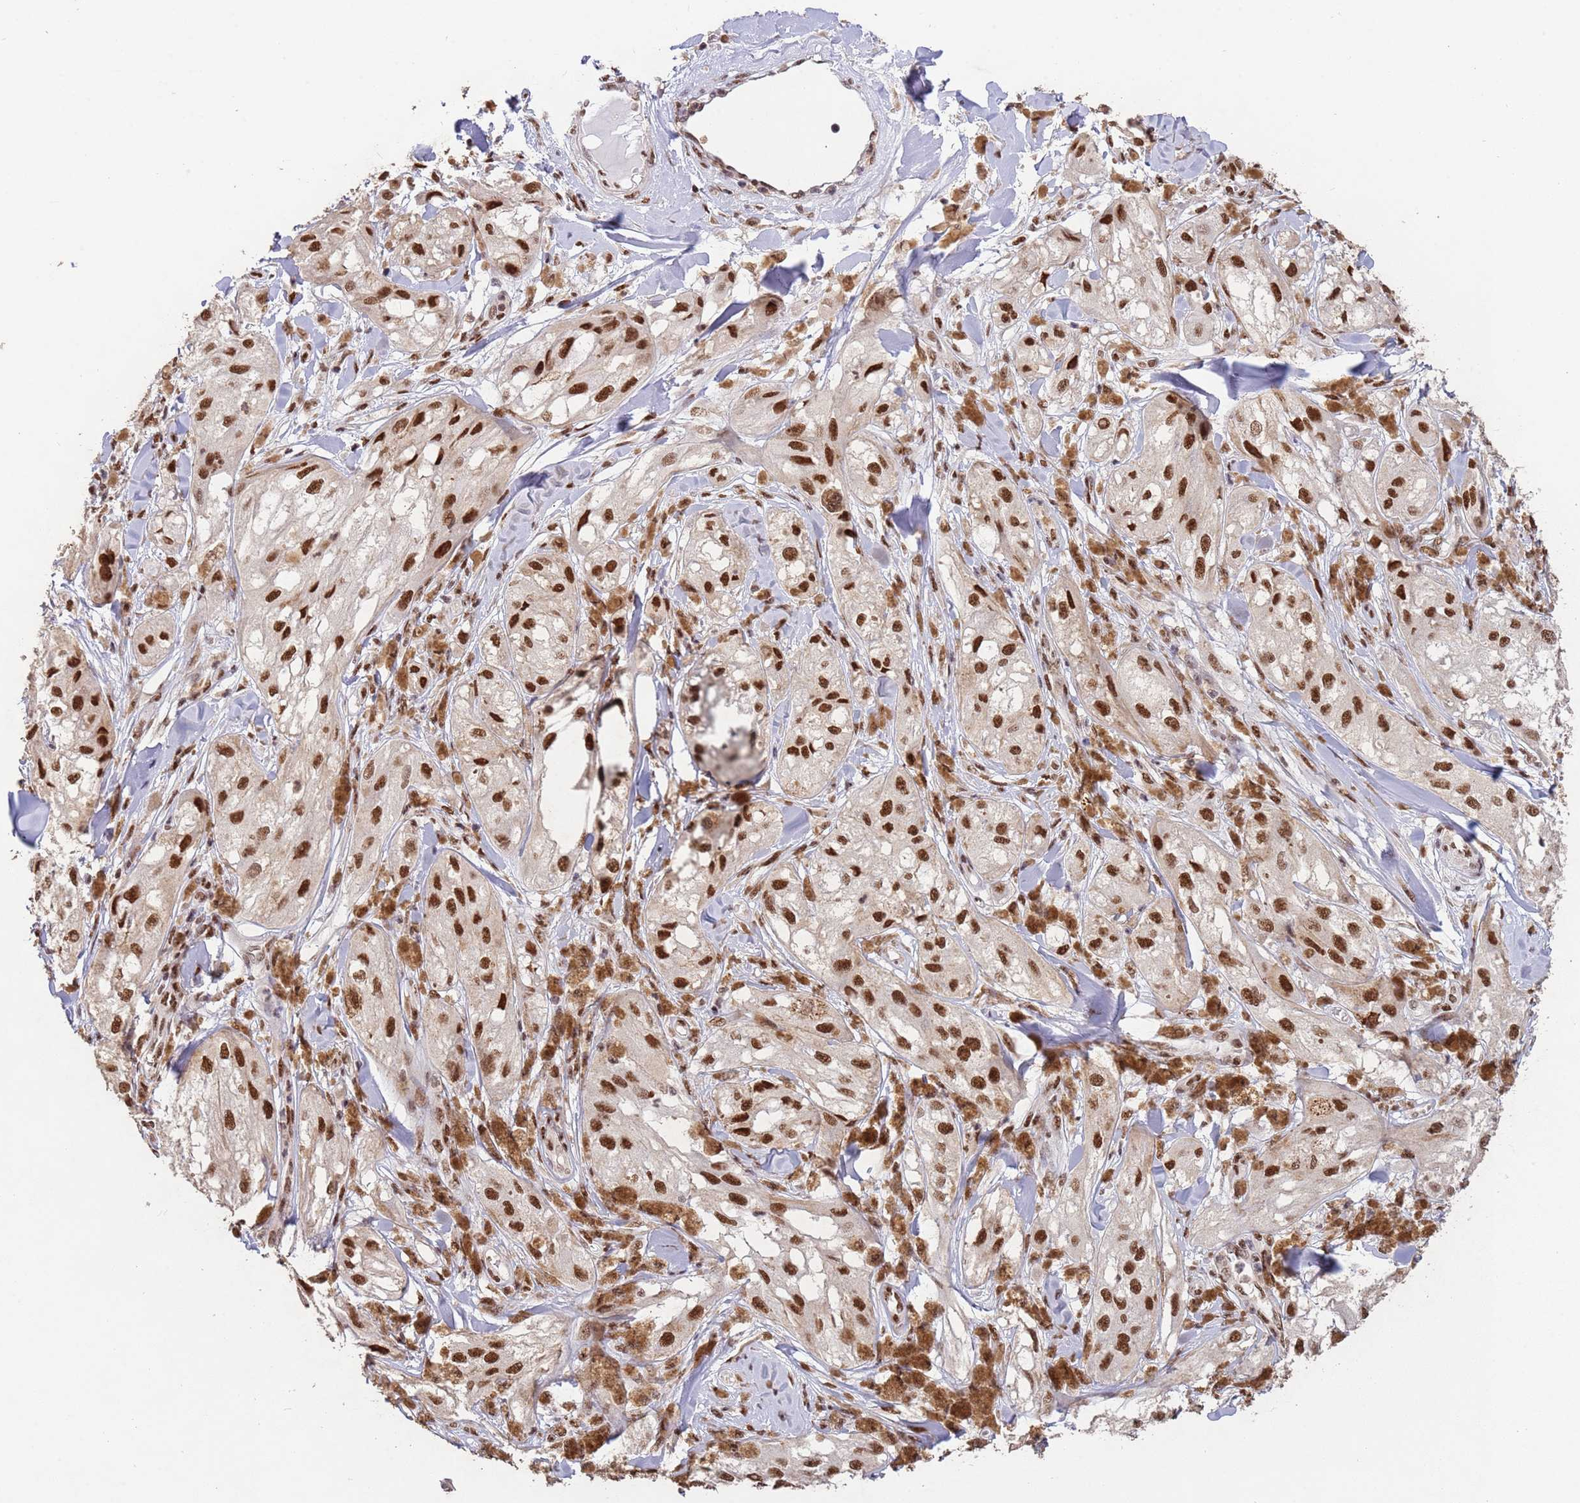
{"staining": {"intensity": "strong", "quantity": ">75%", "location": "nuclear"}, "tissue": "melanoma", "cell_type": "Tumor cells", "image_type": "cancer", "snomed": [{"axis": "morphology", "description": "Malignant melanoma, NOS"}, {"axis": "topography", "description": "Skin"}], "caption": "Malignant melanoma stained with a protein marker exhibits strong staining in tumor cells.", "gene": "ESF1", "patient": {"sex": "male", "age": 88}}